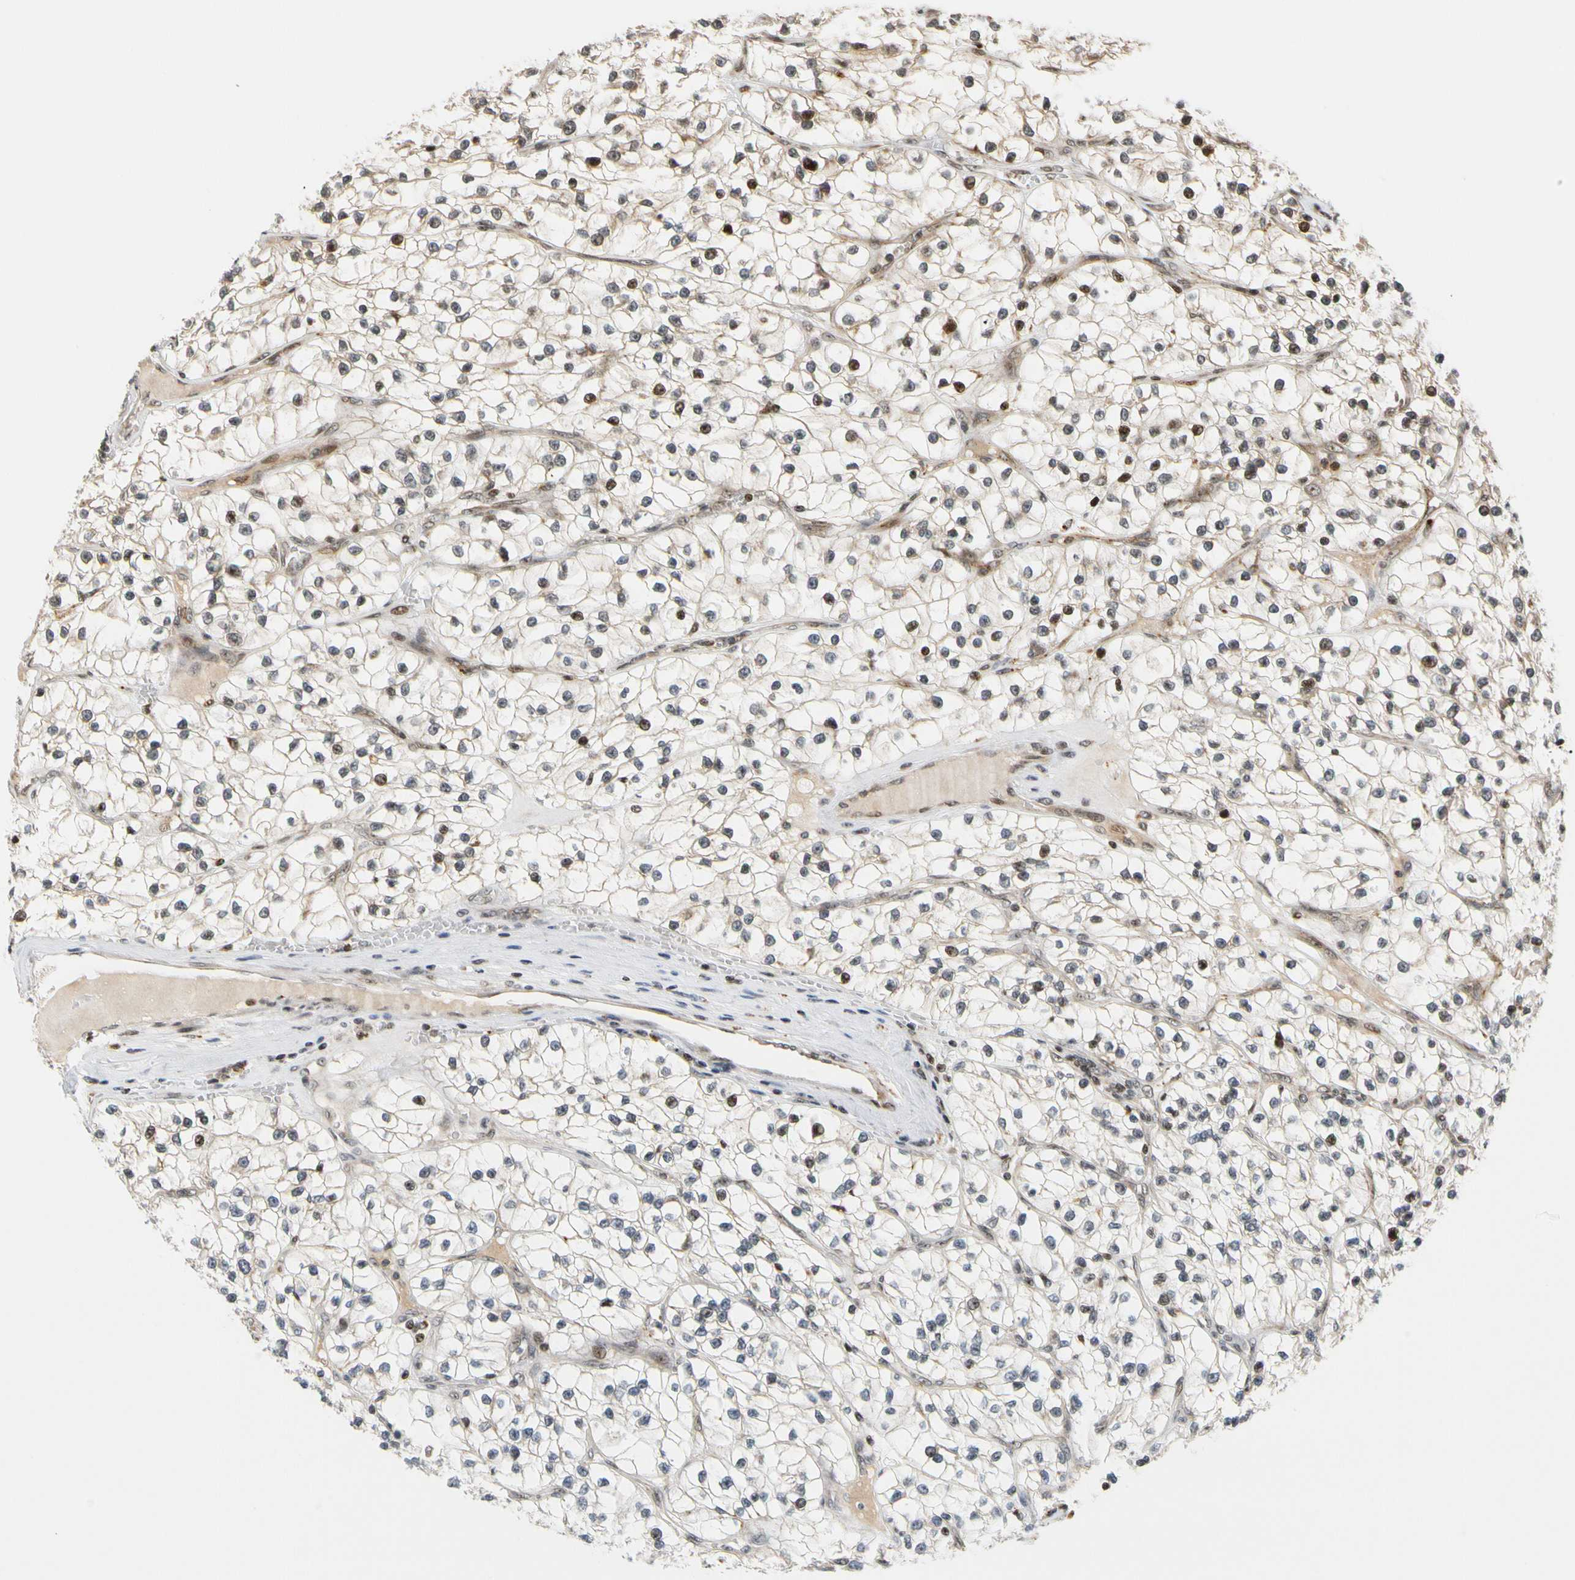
{"staining": {"intensity": "moderate", "quantity": "25%-75%", "location": "cytoplasmic/membranous,nuclear"}, "tissue": "renal cancer", "cell_type": "Tumor cells", "image_type": "cancer", "snomed": [{"axis": "morphology", "description": "Adenocarcinoma, NOS"}, {"axis": "topography", "description": "Kidney"}], "caption": "Adenocarcinoma (renal) was stained to show a protein in brown. There is medium levels of moderate cytoplasmic/membranous and nuclear staining in about 25%-75% of tumor cells.", "gene": "CDK7", "patient": {"sex": "female", "age": 57}}